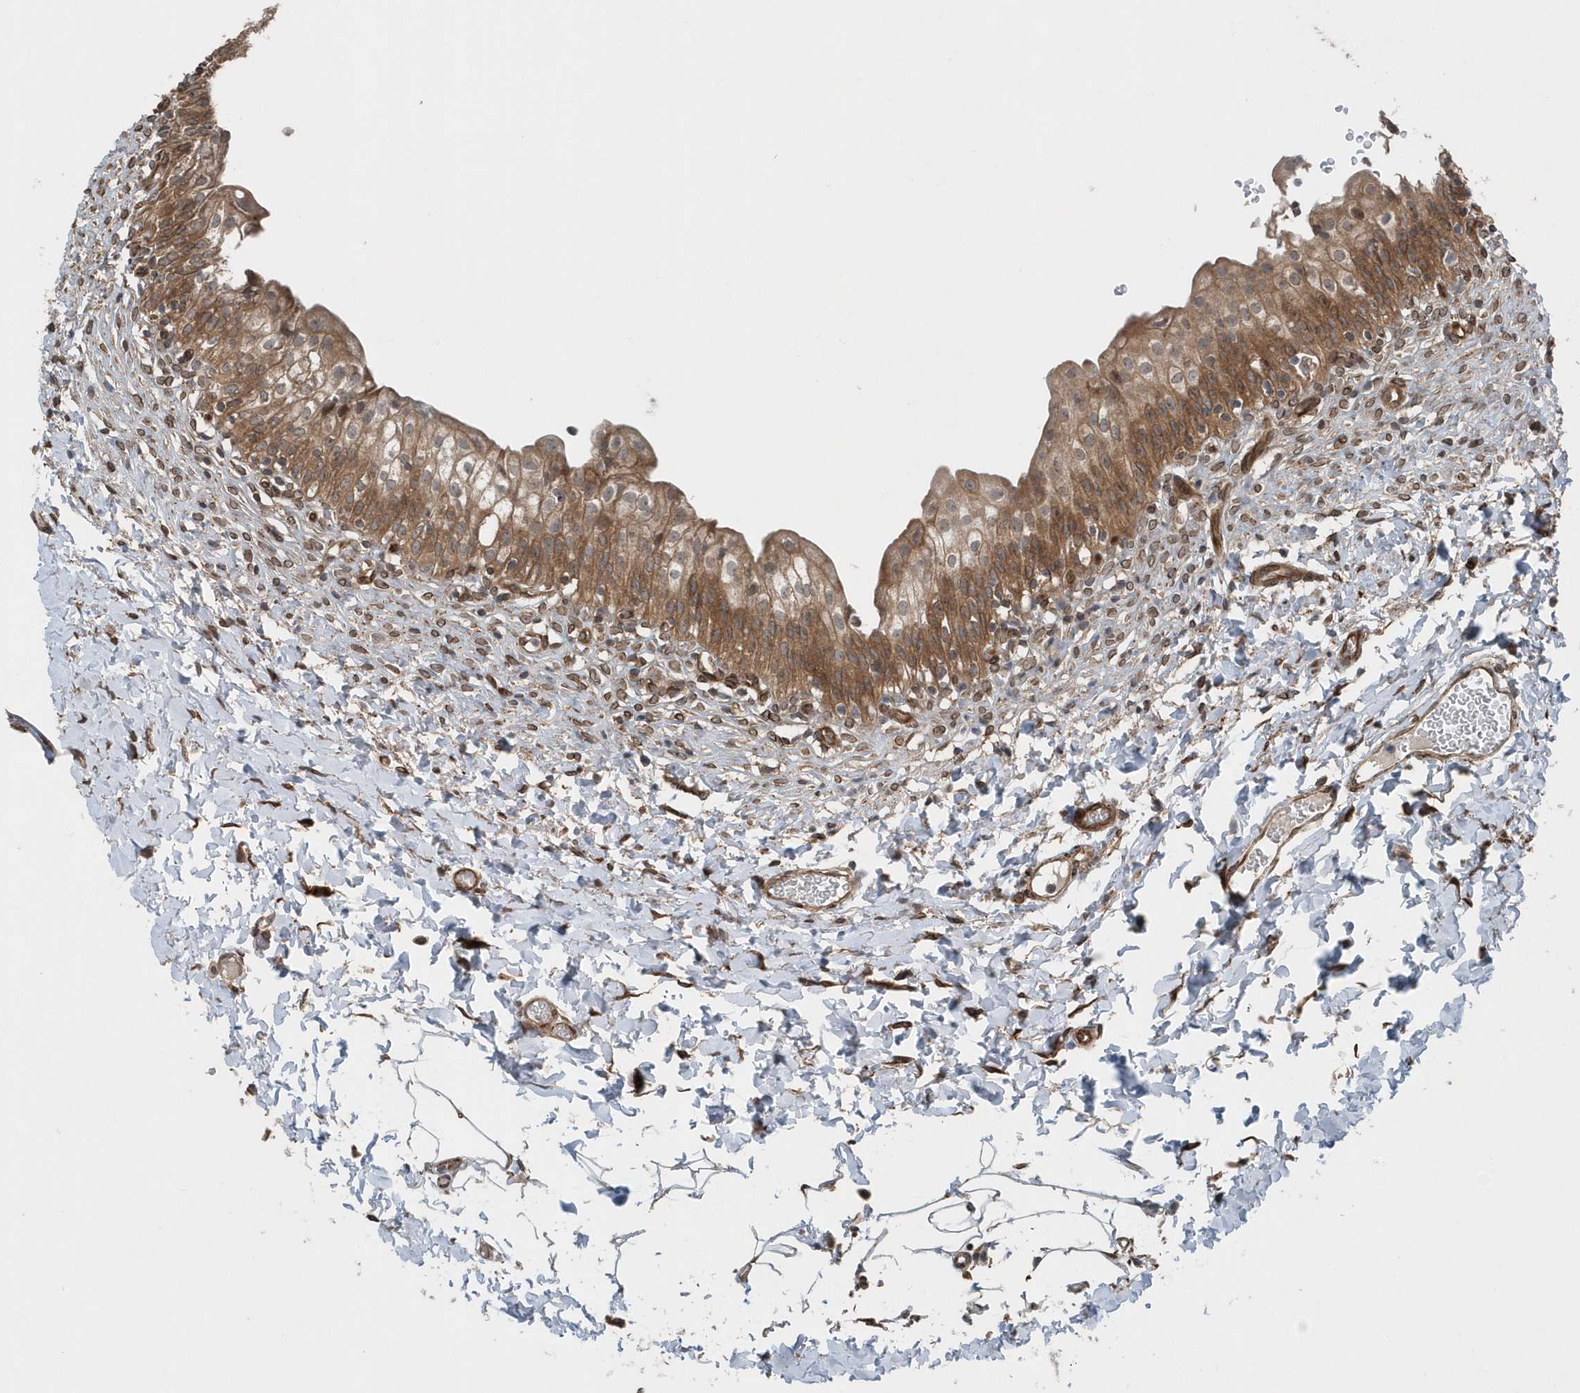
{"staining": {"intensity": "moderate", "quantity": ">75%", "location": "cytoplasmic/membranous"}, "tissue": "urinary bladder", "cell_type": "Urothelial cells", "image_type": "normal", "snomed": [{"axis": "morphology", "description": "Normal tissue, NOS"}, {"axis": "topography", "description": "Urinary bladder"}], "caption": "Urothelial cells exhibit medium levels of moderate cytoplasmic/membranous expression in approximately >75% of cells in normal urinary bladder. The protein is shown in brown color, while the nuclei are stained blue.", "gene": "MCC", "patient": {"sex": "male", "age": 55}}